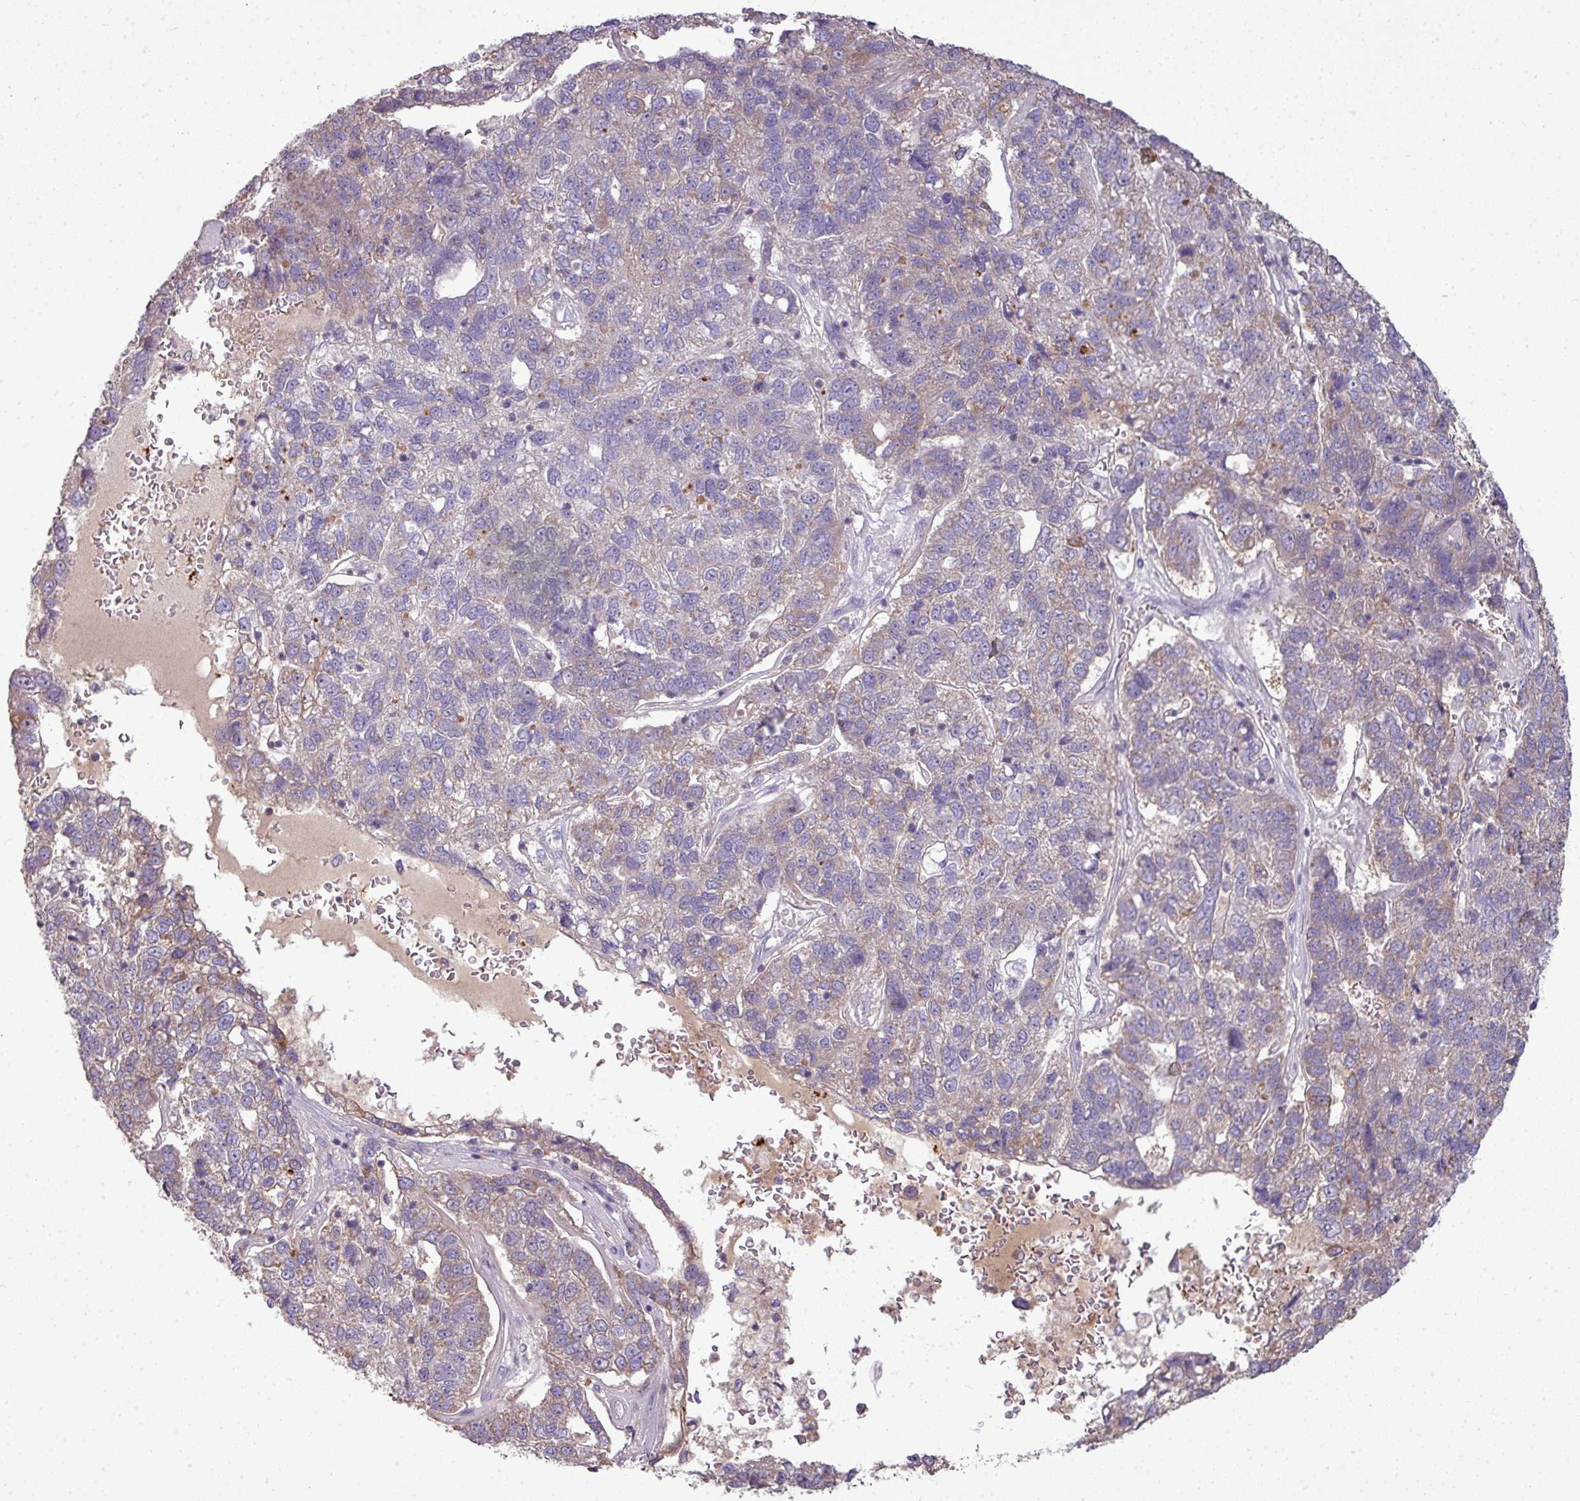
{"staining": {"intensity": "weak", "quantity": "25%-75%", "location": "cytoplasmic/membranous"}, "tissue": "pancreatic cancer", "cell_type": "Tumor cells", "image_type": "cancer", "snomed": [{"axis": "morphology", "description": "Adenocarcinoma, NOS"}, {"axis": "topography", "description": "Pancreas"}], "caption": "Protein staining of pancreatic cancer (adenocarcinoma) tissue shows weak cytoplasmic/membranous expression in approximately 25%-75% of tumor cells.", "gene": "STAT5A", "patient": {"sex": "female", "age": 61}}